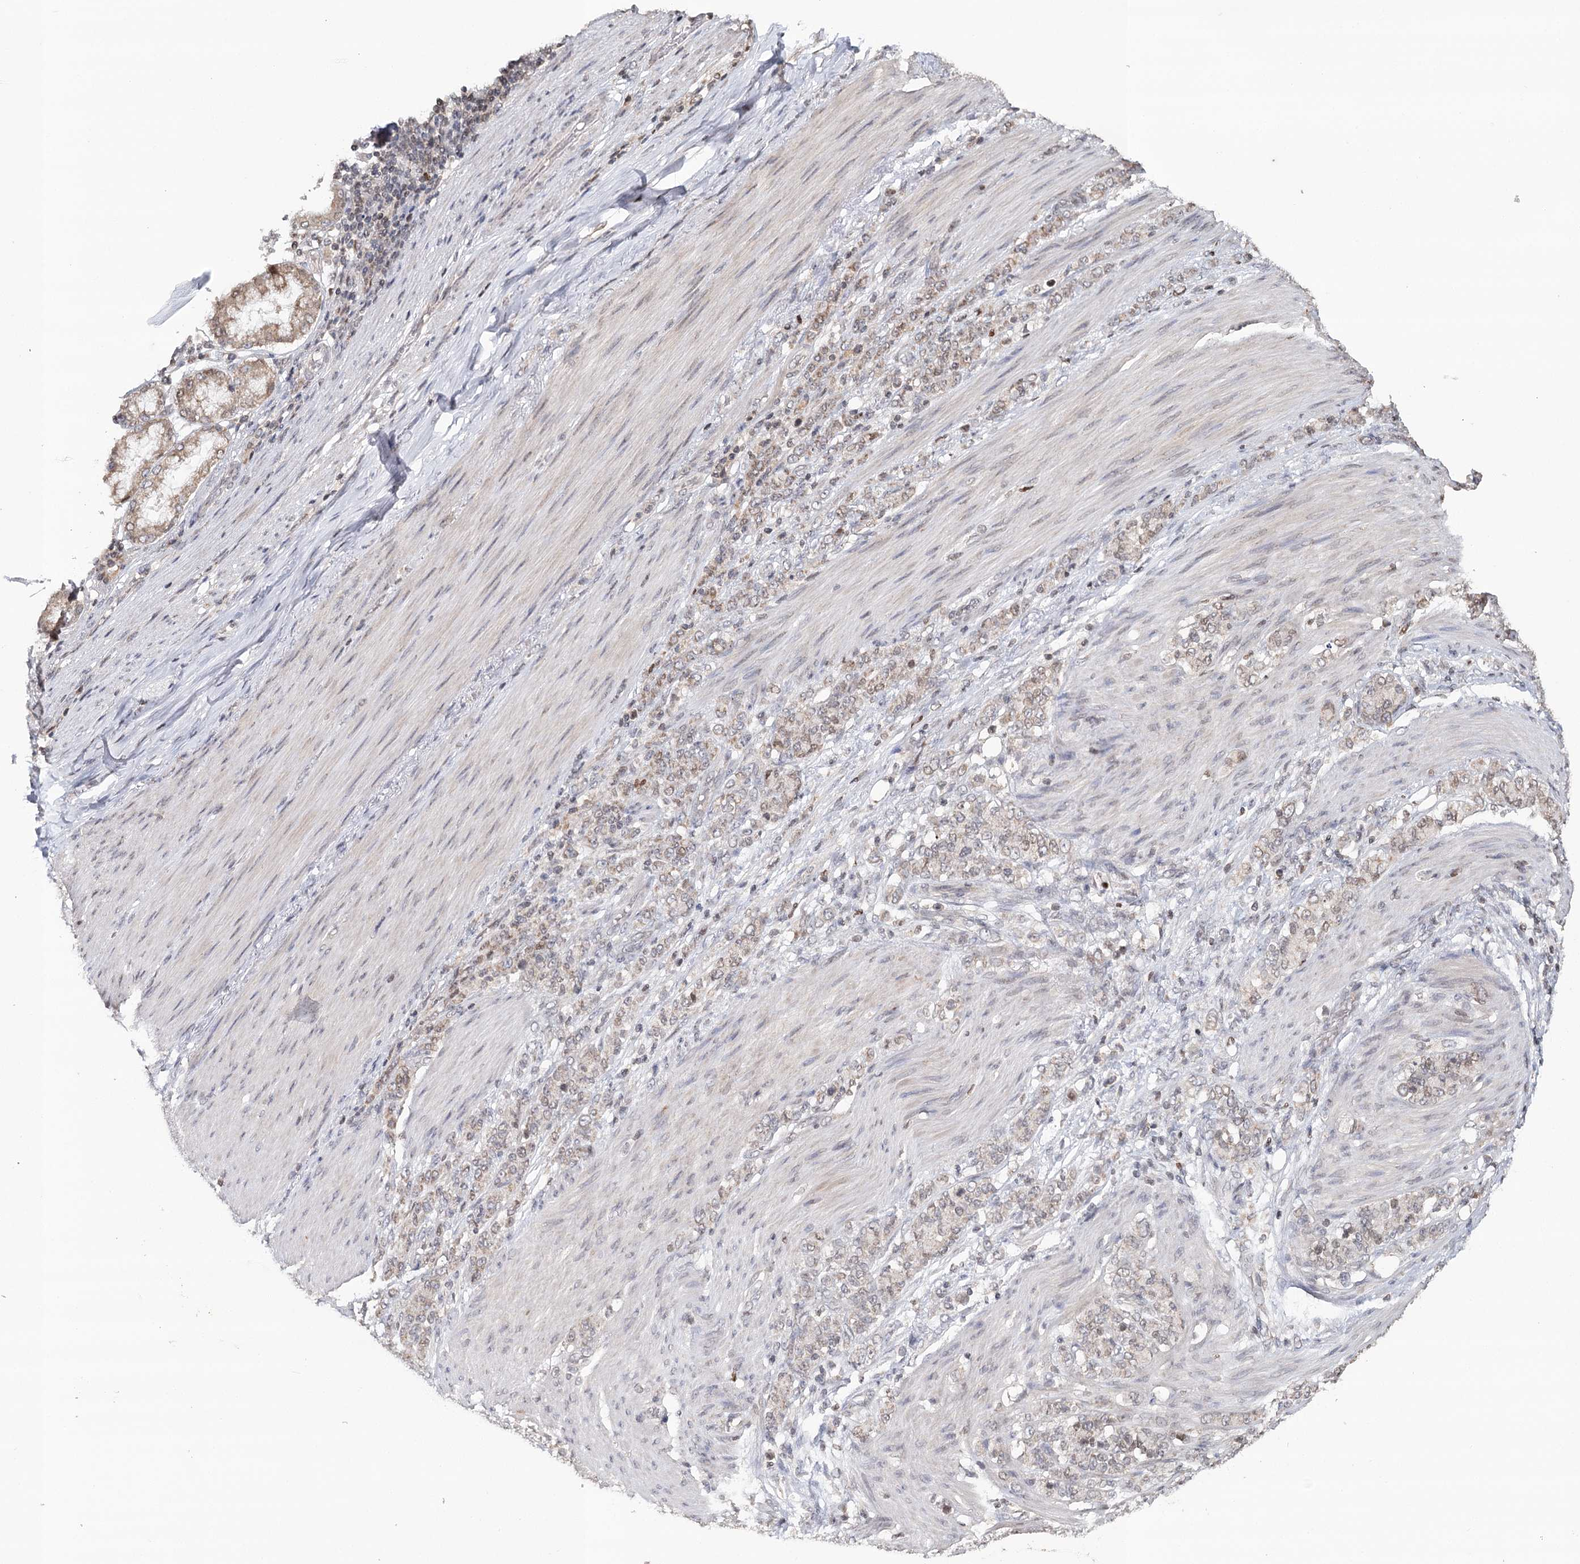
{"staining": {"intensity": "weak", "quantity": "25%-75%", "location": "cytoplasmic/membranous"}, "tissue": "stomach cancer", "cell_type": "Tumor cells", "image_type": "cancer", "snomed": [{"axis": "morphology", "description": "Adenocarcinoma, NOS"}, {"axis": "topography", "description": "Stomach"}], "caption": "Stomach adenocarcinoma stained with immunohistochemistry reveals weak cytoplasmic/membranous expression in approximately 25%-75% of tumor cells.", "gene": "ICOS", "patient": {"sex": "female", "age": 79}}